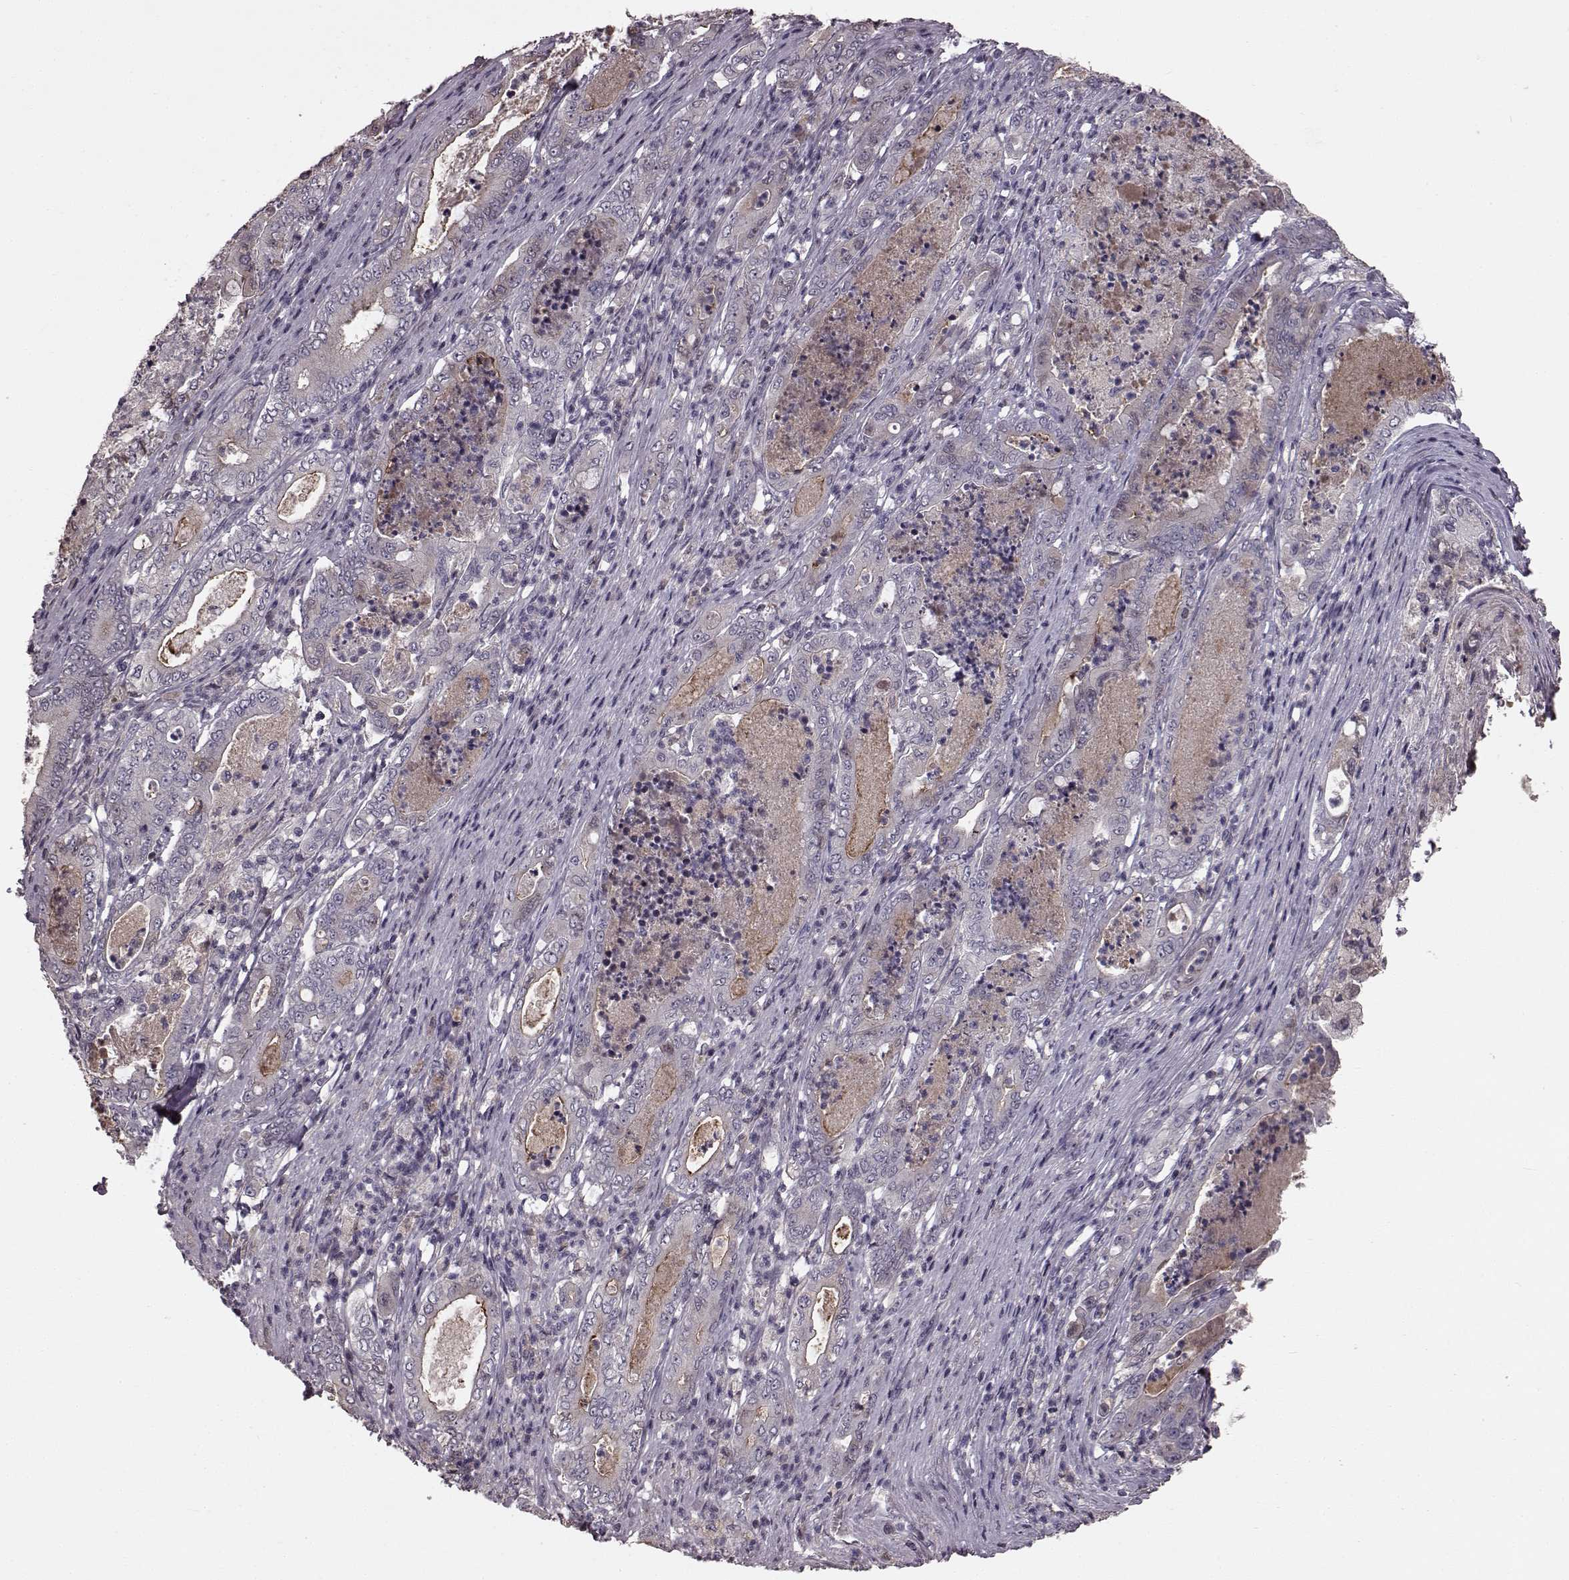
{"staining": {"intensity": "negative", "quantity": "none", "location": "none"}, "tissue": "pancreatic cancer", "cell_type": "Tumor cells", "image_type": "cancer", "snomed": [{"axis": "morphology", "description": "Adenocarcinoma, NOS"}, {"axis": "topography", "description": "Pancreas"}], "caption": "The IHC micrograph has no significant positivity in tumor cells of pancreatic cancer (adenocarcinoma) tissue.", "gene": "SLC22A18", "patient": {"sex": "male", "age": 71}}